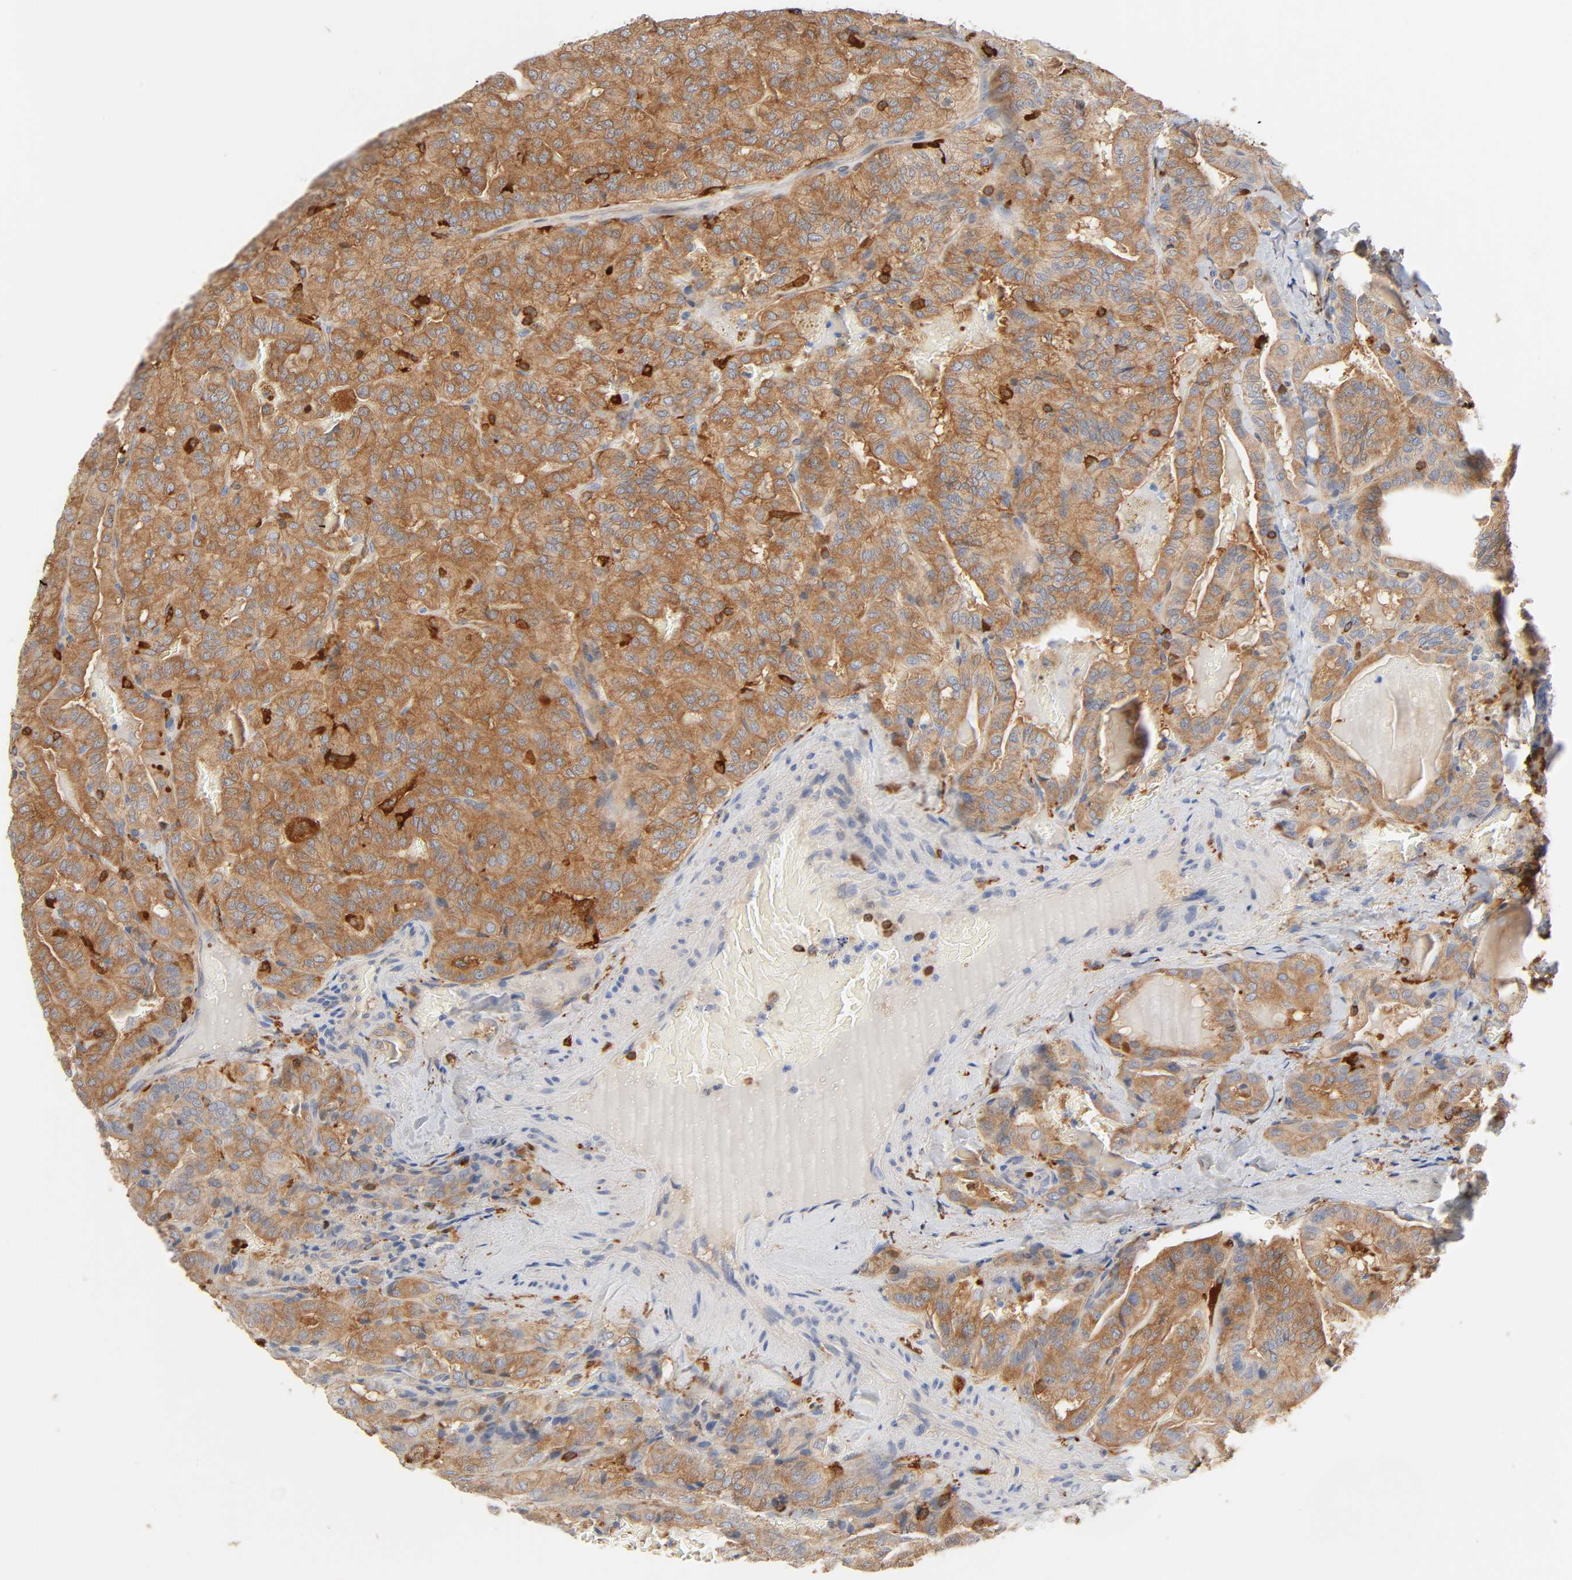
{"staining": {"intensity": "moderate", "quantity": ">75%", "location": "cytoplasmic/membranous"}, "tissue": "thyroid cancer", "cell_type": "Tumor cells", "image_type": "cancer", "snomed": [{"axis": "morphology", "description": "Papillary adenocarcinoma, NOS"}, {"axis": "topography", "description": "Thyroid gland"}], "caption": "Papillary adenocarcinoma (thyroid) stained with IHC demonstrates moderate cytoplasmic/membranous expression in about >75% of tumor cells. Using DAB (brown) and hematoxylin (blue) stains, captured at high magnification using brightfield microscopy.", "gene": "BIN1", "patient": {"sex": "male", "age": 77}}